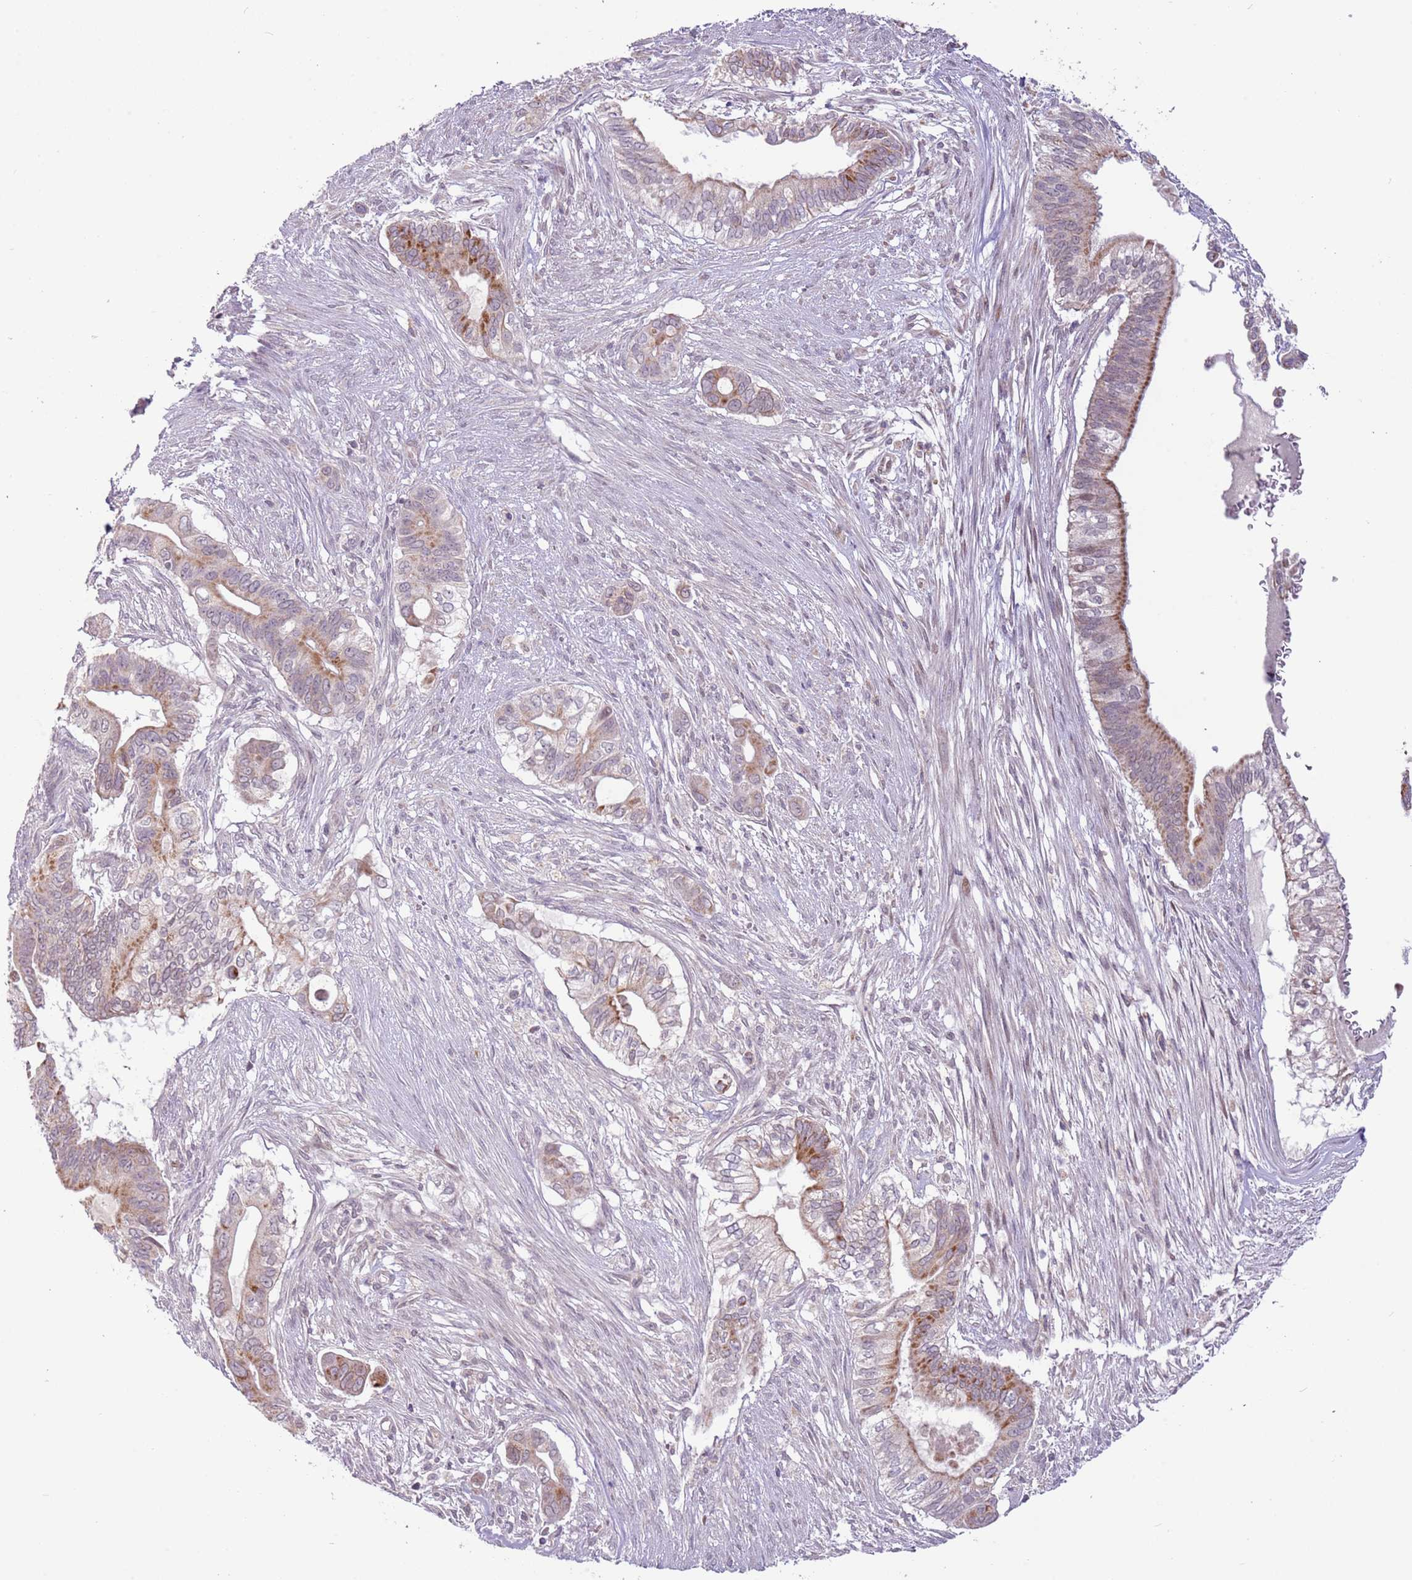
{"staining": {"intensity": "moderate", "quantity": "25%-75%", "location": "cytoplasmic/membranous"}, "tissue": "pancreatic cancer", "cell_type": "Tumor cells", "image_type": "cancer", "snomed": [{"axis": "morphology", "description": "Adenocarcinoma, NOS"}, {"axis": "topography", "description": "Pancreas"}], "caption": "Adenocarcinoma (pancreatic) was stained to show a protein in brown. There is medium levels of moderate cytoplasmic/membranous positivity in approximately 25%-75% of tumor cells.", "gene": "MLLT11", "patient": {"sex": "male", "age": 68}}